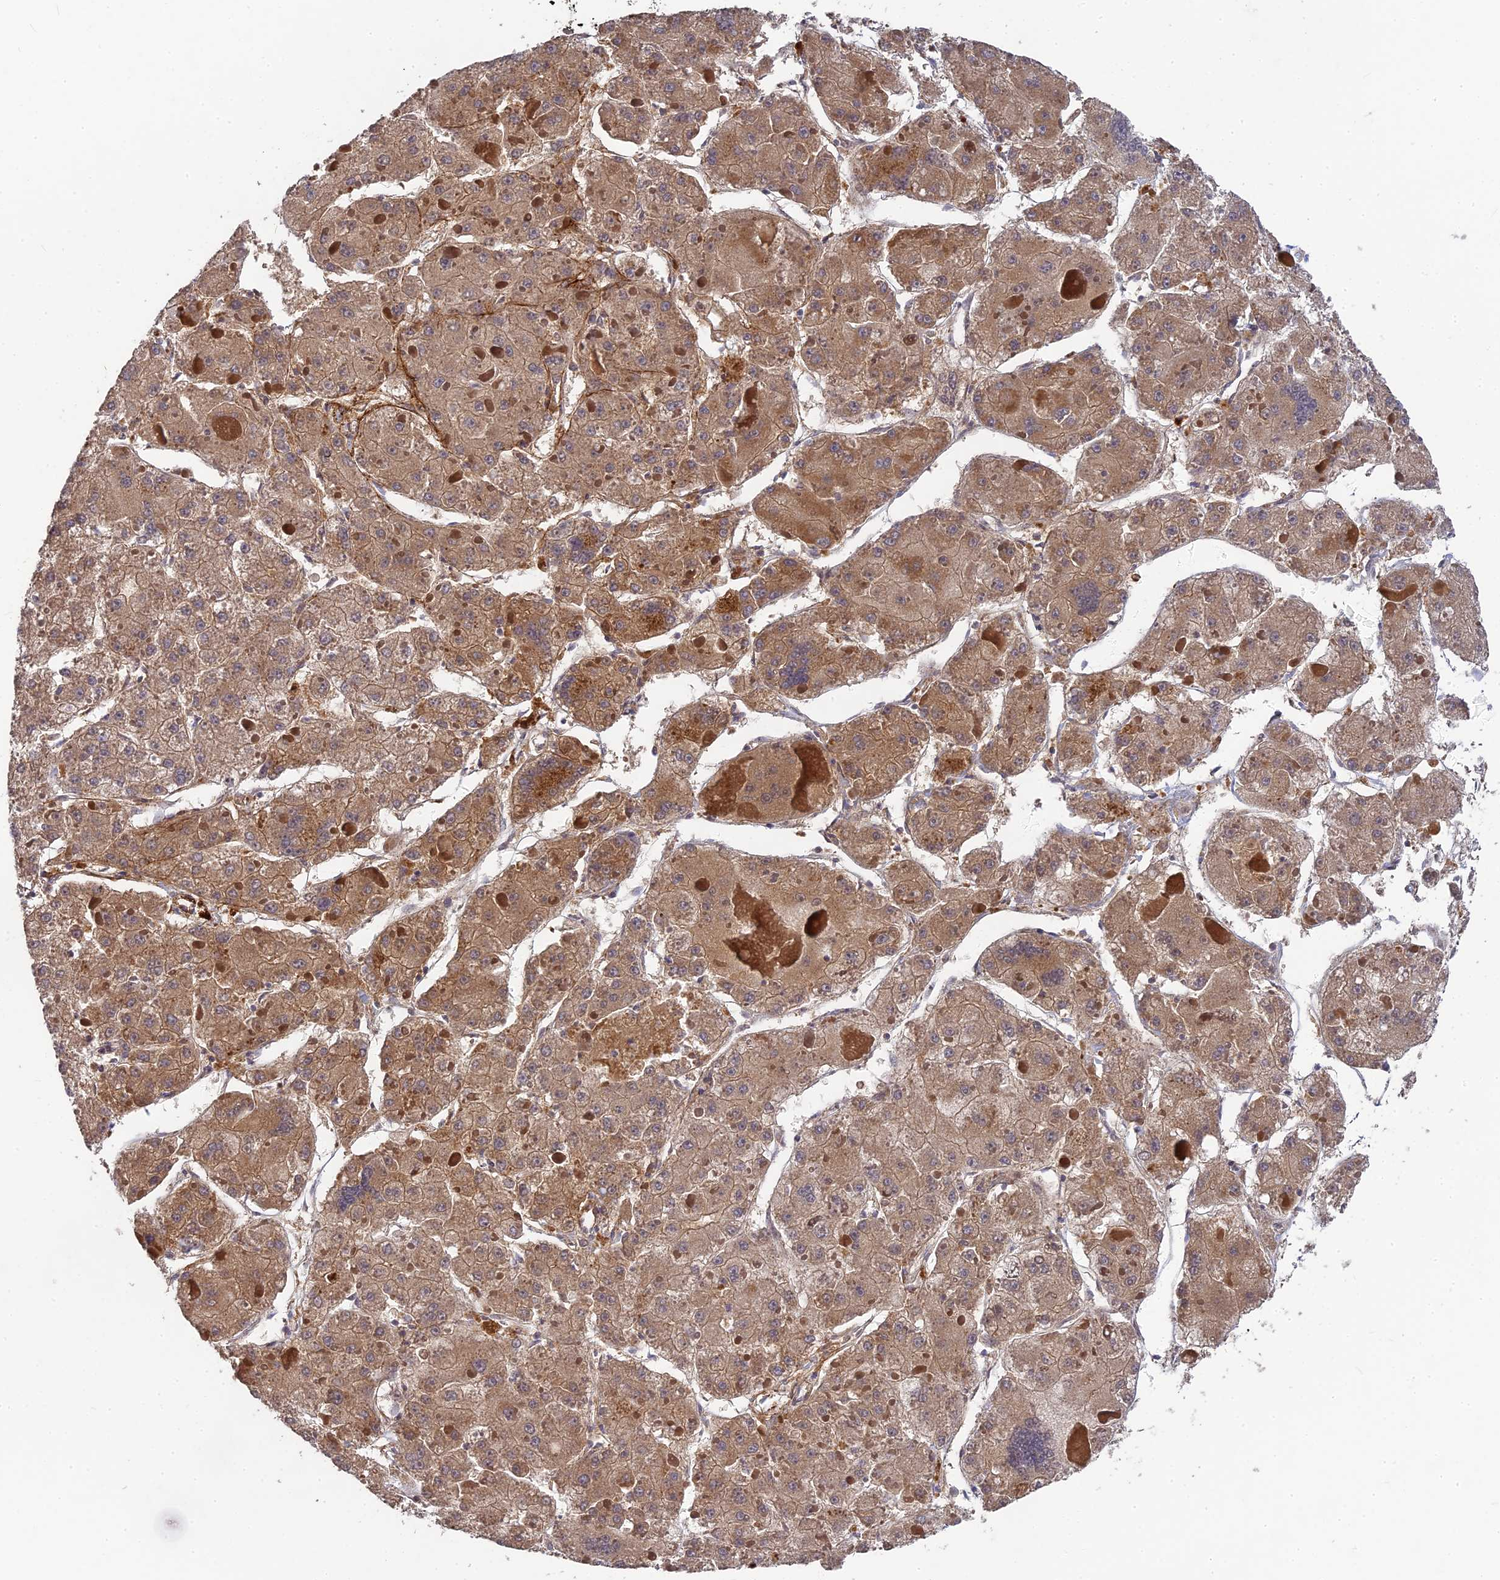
{"staining": {"intensity": "moderate", "quantity": ">75%", "location": "cytoplasmic/membranous"}, "tissue": "liver cancer", "cell_type": "Tumor cells", "image_type": "cancer", "snomed": [{"axis": "morphology", "description": "Carcinoma, Hepatocellular, NOS"}, {"axis": "topography", "description": "Liver"}], "caption": "Liver hepatocellular carcinoma stained with a protein marker displays moderate staining in tumor cells.", "gene": "RPIA", "patient": {"sex": "female", "age": 73}}